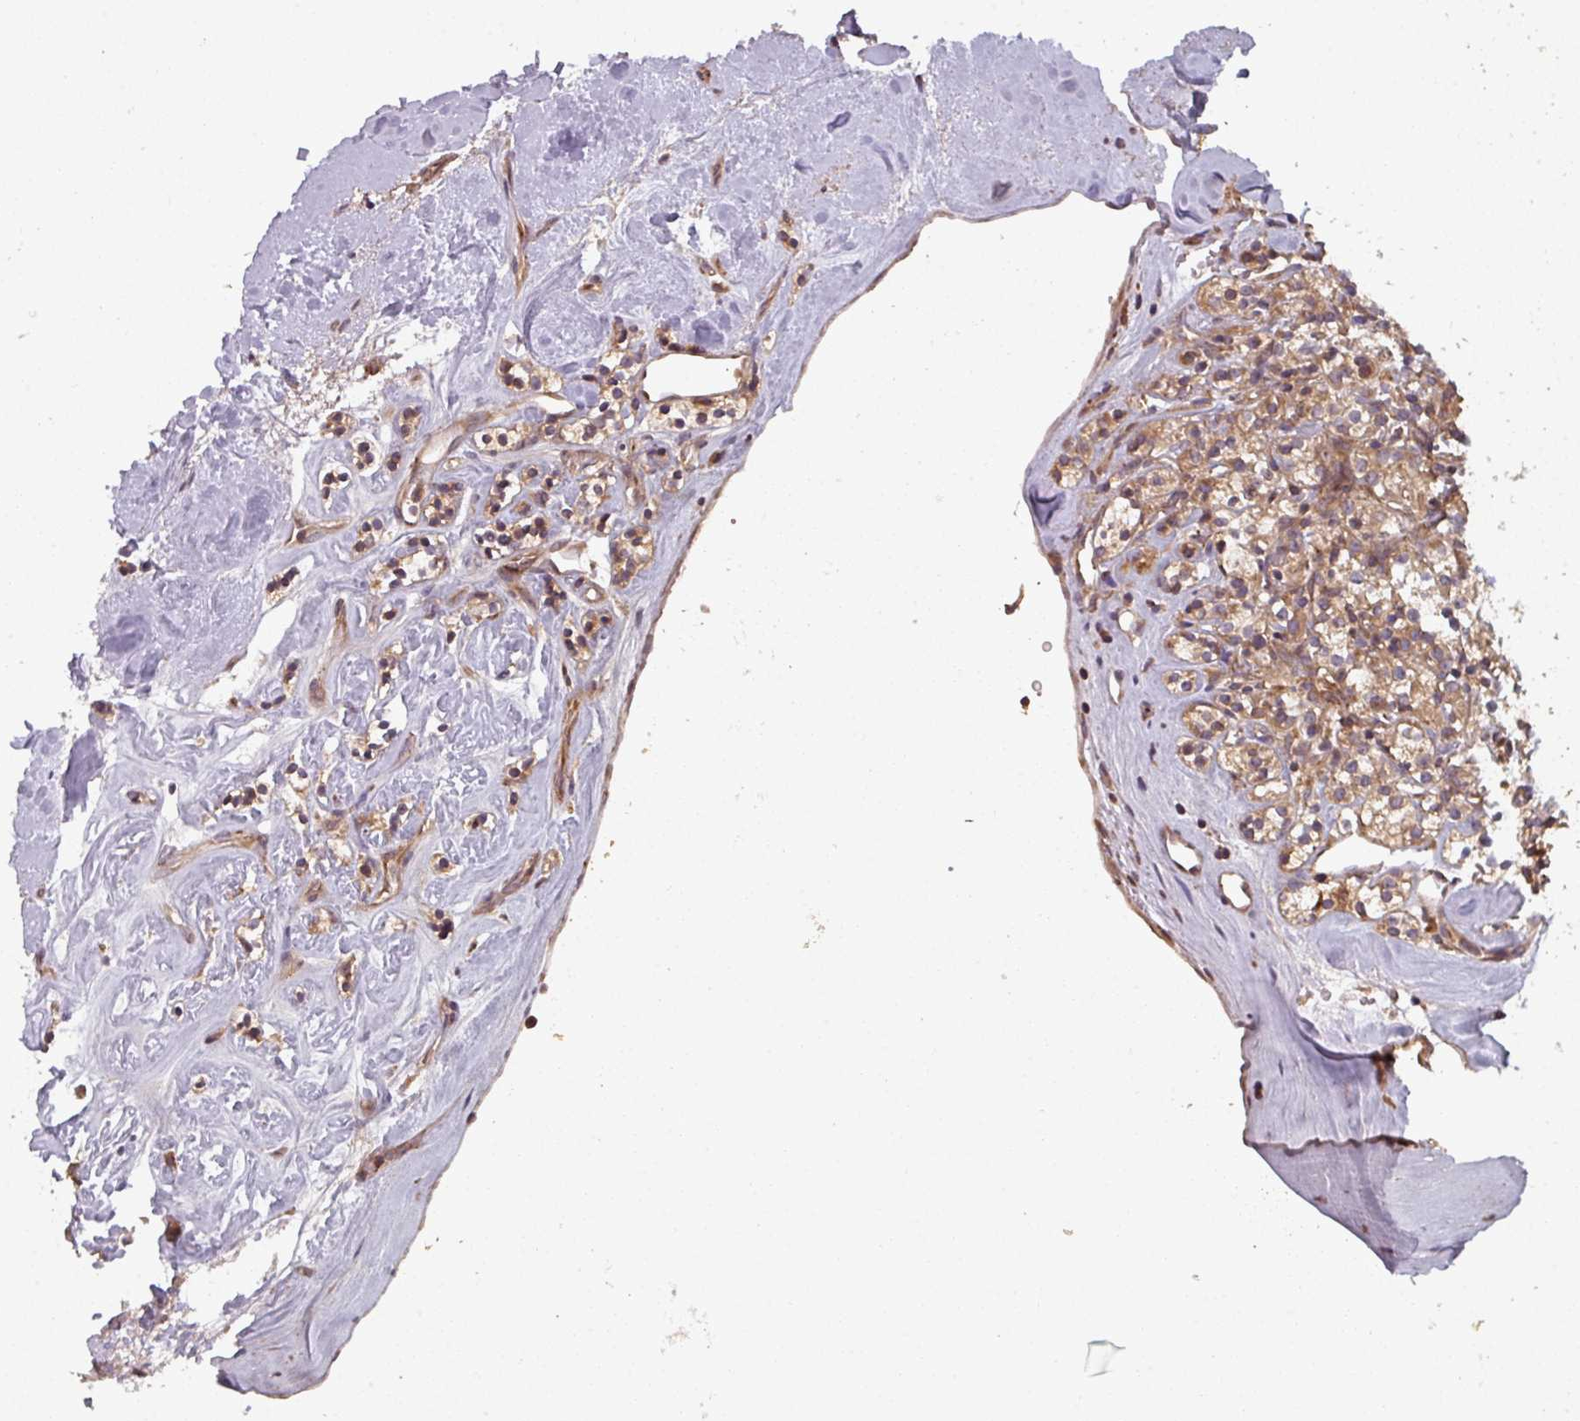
{"staining": {"intensity": "moderate", "quantity": ">75%", "location": "cytoplasmic/membranous"}, "tissue": "renal cancer", "cell_type": "Tumor cells", "image_type": "cancer", "snomed": [{"axis": "morphology", "description": "Adenocarcinoma, NOS"}, {"axis": "topography", "description": "Kidney"}], "caption": "An immunohistochemistry photomicrograph of neoplastic tissue is shown. Protein staining in brown labels moderate cytoplasmic/membranous positivity in renal cancer within tumor cells.", "gene": "GSKIP", "patient": {"sex": "male", "age": 77}}